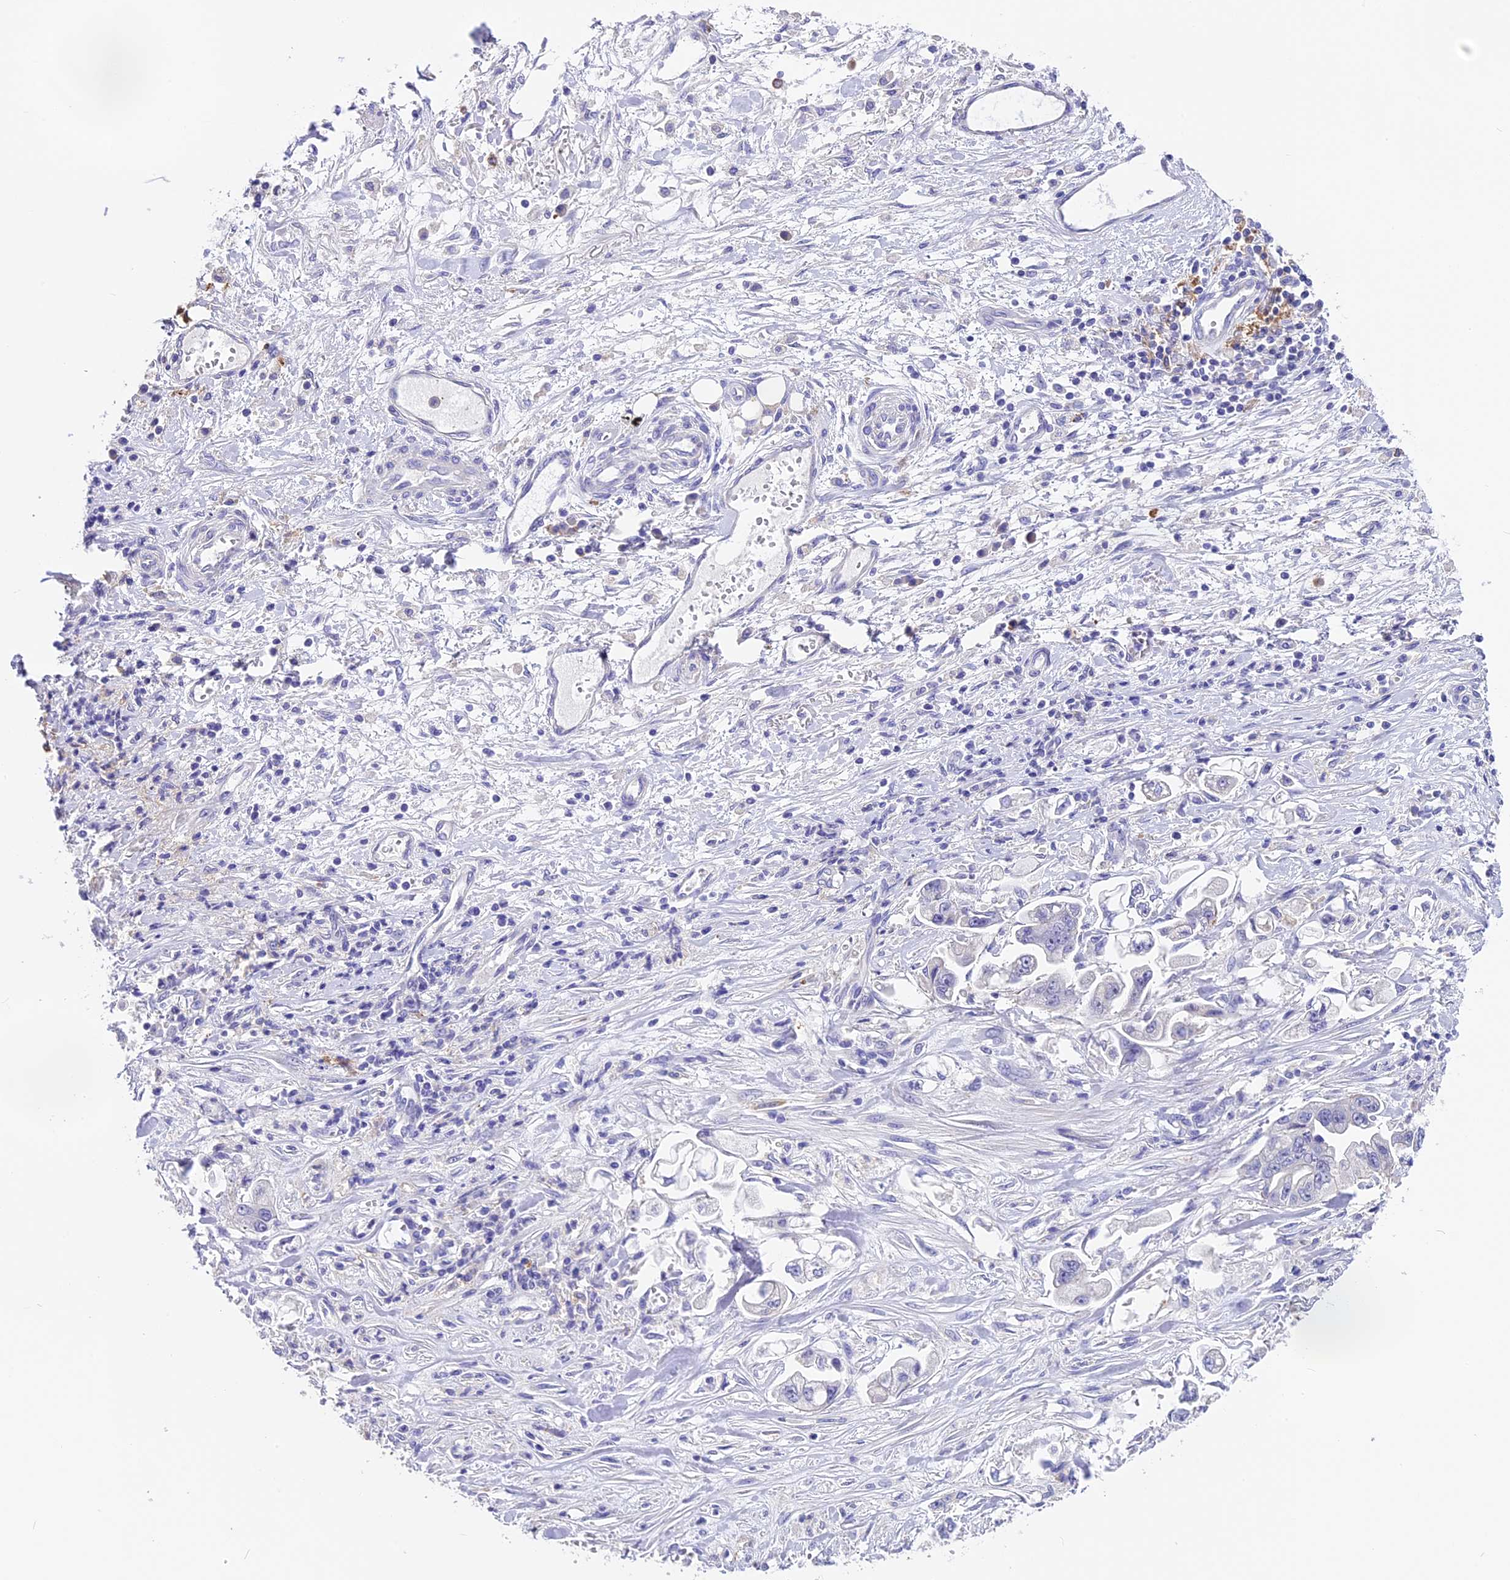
{"staining": {"intensity": "negative", "quantity": "none", "location": "none"}, "tissue": "stomach cancer", "cell_type": "Tumor cells", "image_type": "cancer", "snomed": [{"axis": "morphology", "description": "Adenocarcinoma, NOS"}, {"axis": "topography", "description": "Stomach"}], "caption": "Stomach cancer (adenocarcinoma) was stained to show a protein in brown. There is no significant staining in tumor cells.", "gene": "NOD2", "patient": {"sex": "male", "age": 62}}